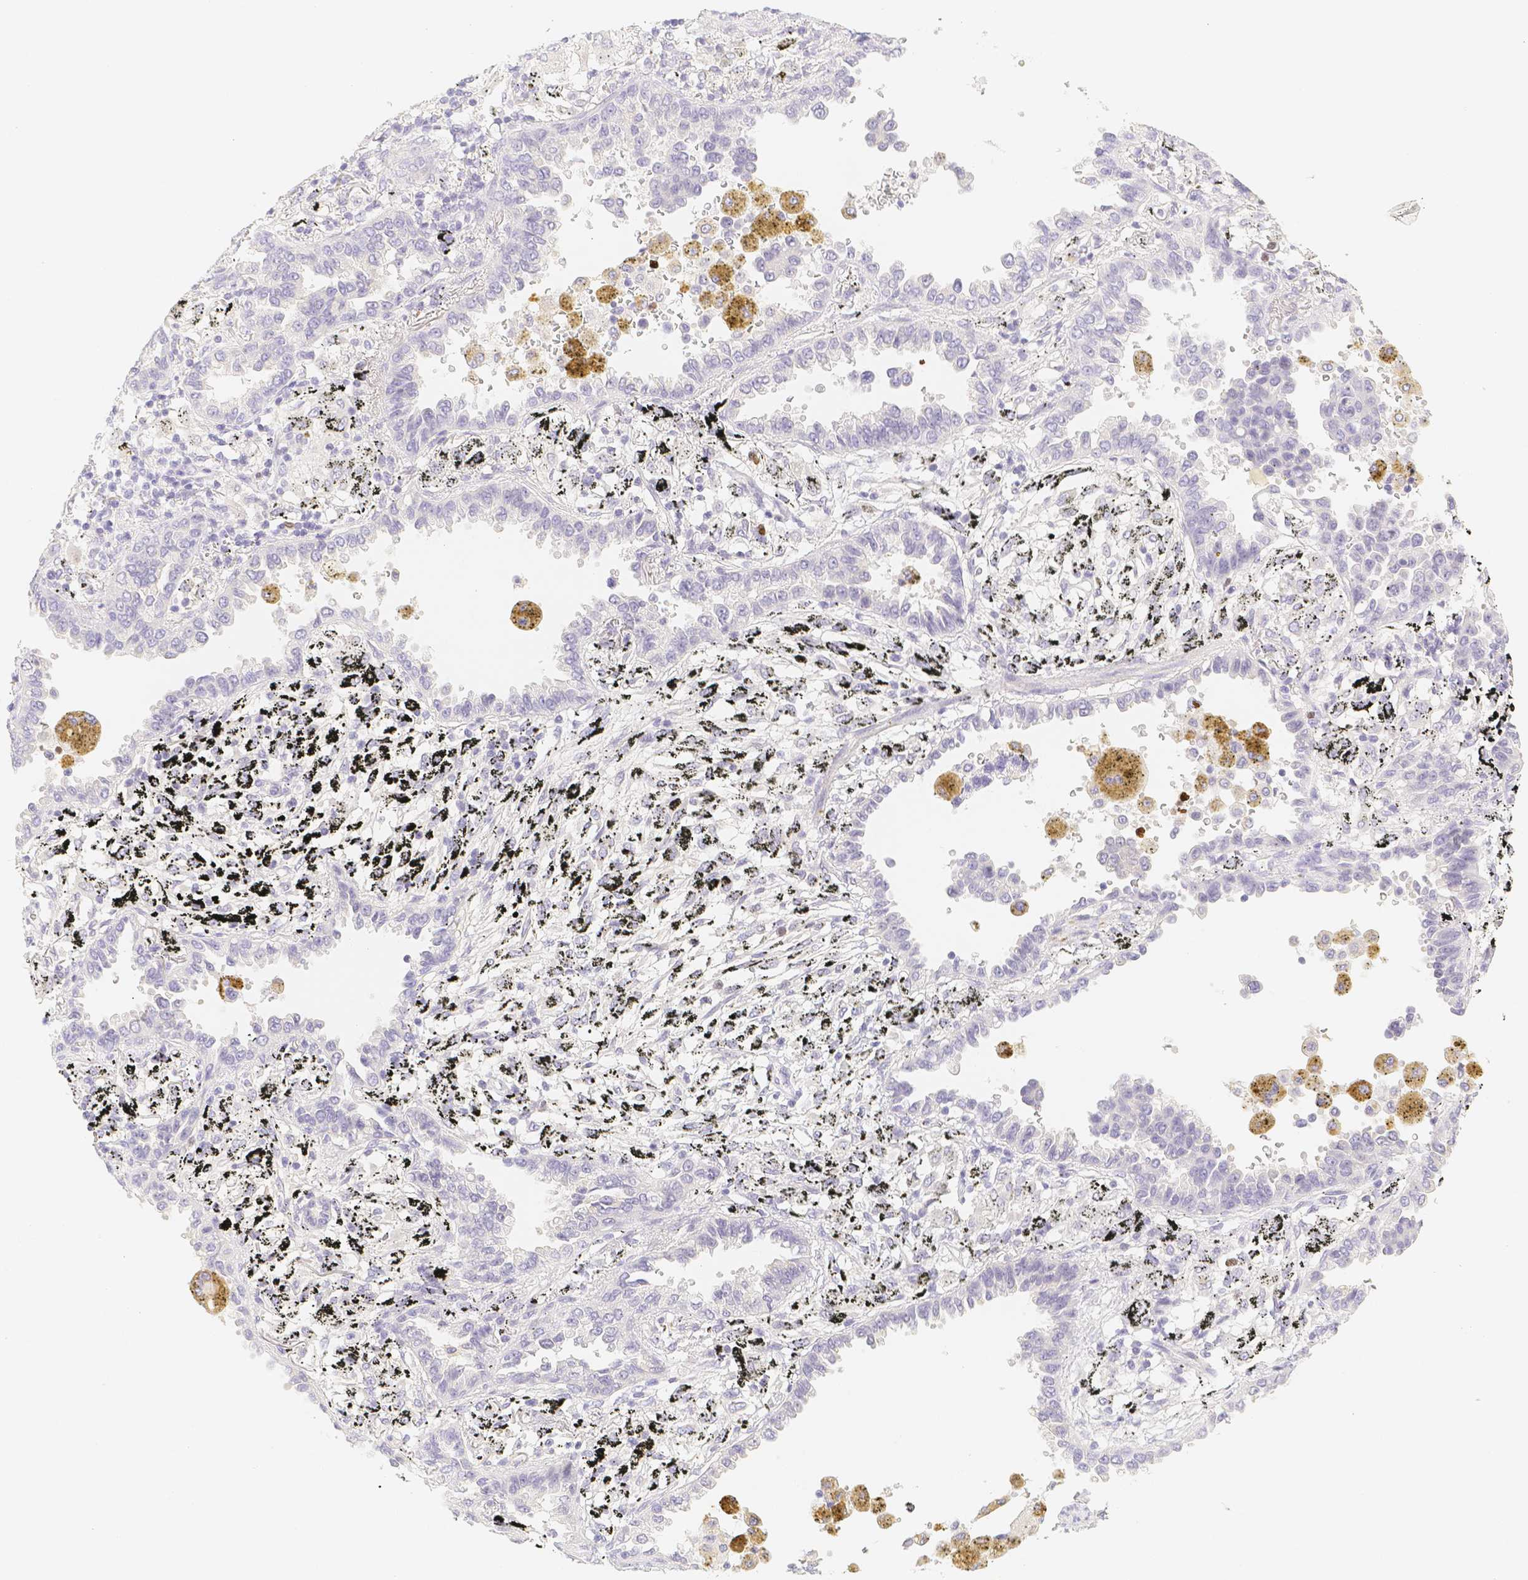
{"staining": {"intensity": "negative", "quantity": "none", "location": "none"}, "tissue": "lung cancer", "cell_type": "Tumor cells", "image_type": "cancer", "snomed": [{"axis": "morphology", "description": "Normal tissue, NOS"}, {"axis": "morphology", "description": "Adenocarcinoma, NOS"}, {"axis": "topography", "description": "Lung"}], "caption": "IHC histopathology image of neoplastic tissue: adenocarcinoma (lung) stained with DAB (3,3'-diaminobenzidine) displays no significant protein staining in tumor cells.", "gene": "PADI4", "patient": {"sex": "male", "age": 59}}